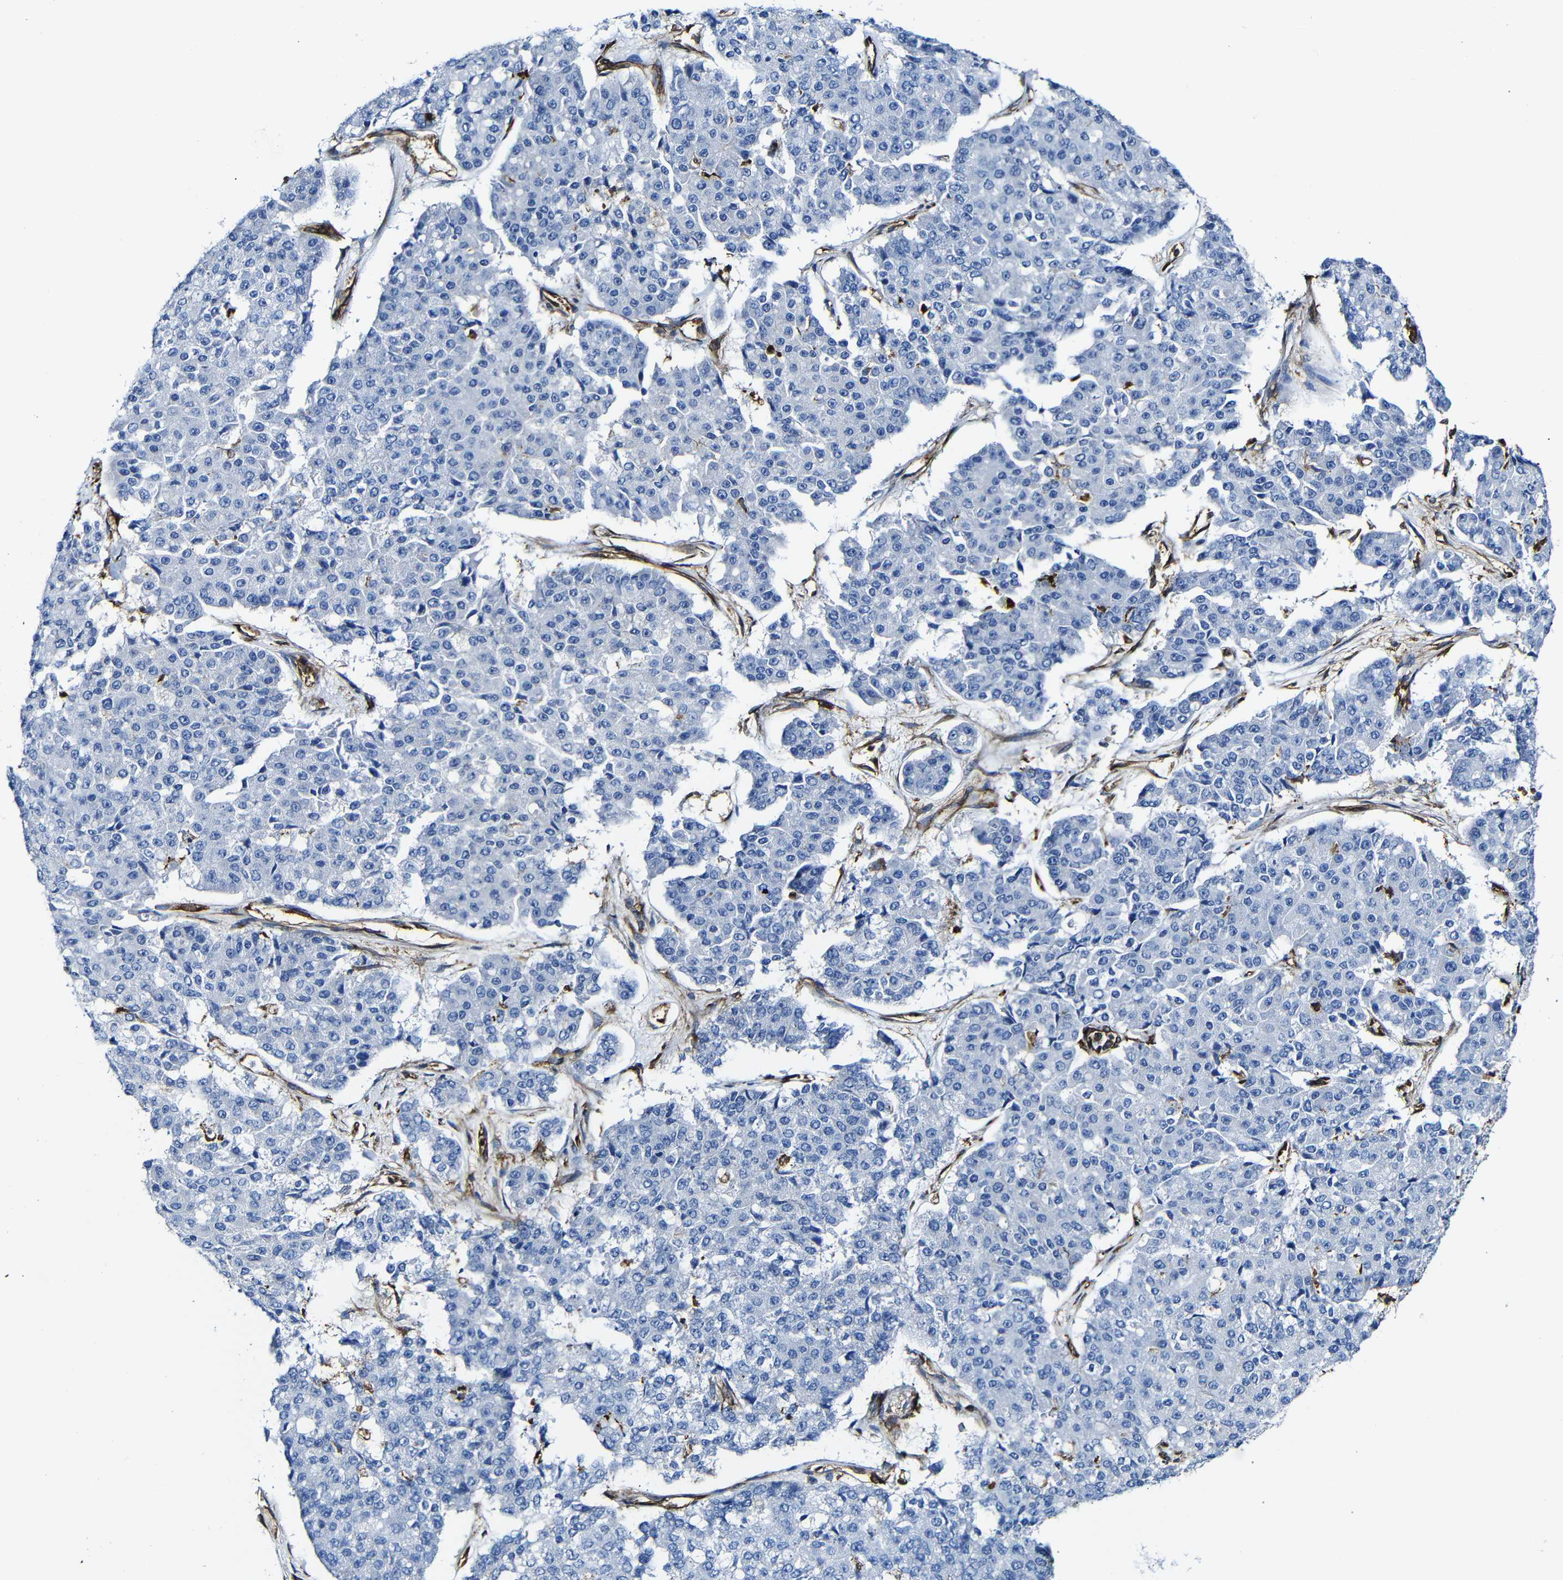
{"staining": {"intensity": "negative", "quantity": "none", "location": "none"}, "tissue": "pancreatic cancer", "cell_type": "Tumor cells", "image_type": "cancer", "snomed": [{"axis": "morphology", "description": "Adenocarcinoma, NOS"}, {"axis": "topography", "description": "Pancreas"}], "caption": "DAB immunohistochemical staining of pancreatic adenocarcinoma displays no significant staining in tumor cells. The staining was performed using DAB to visualize the protein expression in brown, while the nuclei were stained in blue with hematoxylin (Magnification: 20x).", "gene": "MSN", "patient": {"sex": "male", "age": 50}}